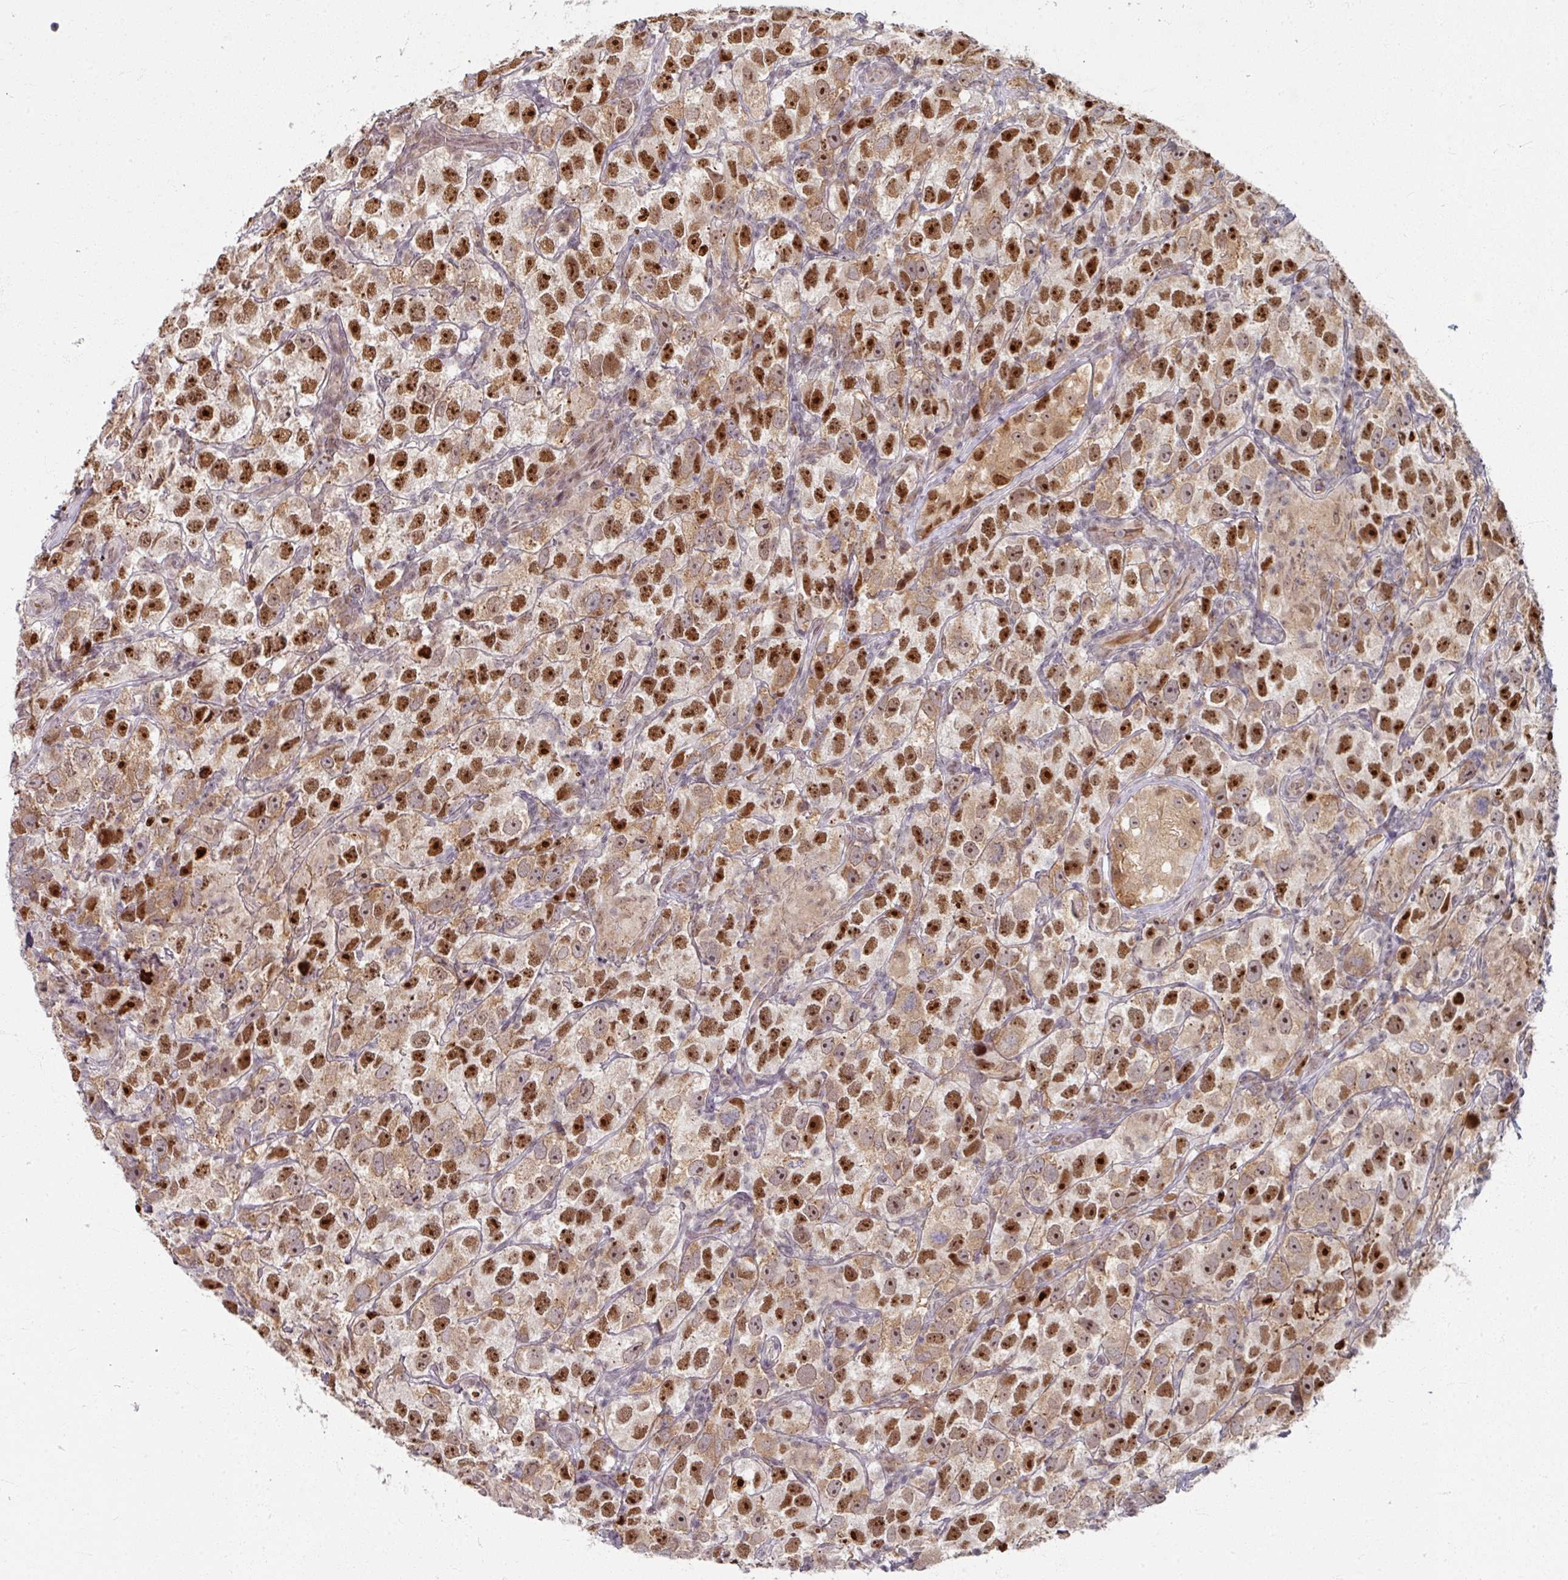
{"staining": {"intensity": "strong", "quantity": ">75%", "location": "nuclear"}, "tissue": "testis cancer", "cell_type": "Tumor cells", "image_type": "cancer", "snomed": [{"axis": "morphology", "description": "Seminoma, NOS"}, {"axis": "topography", "description": "Testis"}], "caption": "Immunohistochemistry (DAB (3,3'-diaminobenzidine)) staining of testis cancer (seminoma) exhibits strong nuclear protein staining in about >75% of tumor cells.", "gene": "KLC3", "patient": {"sex": "male", "age": 26}}